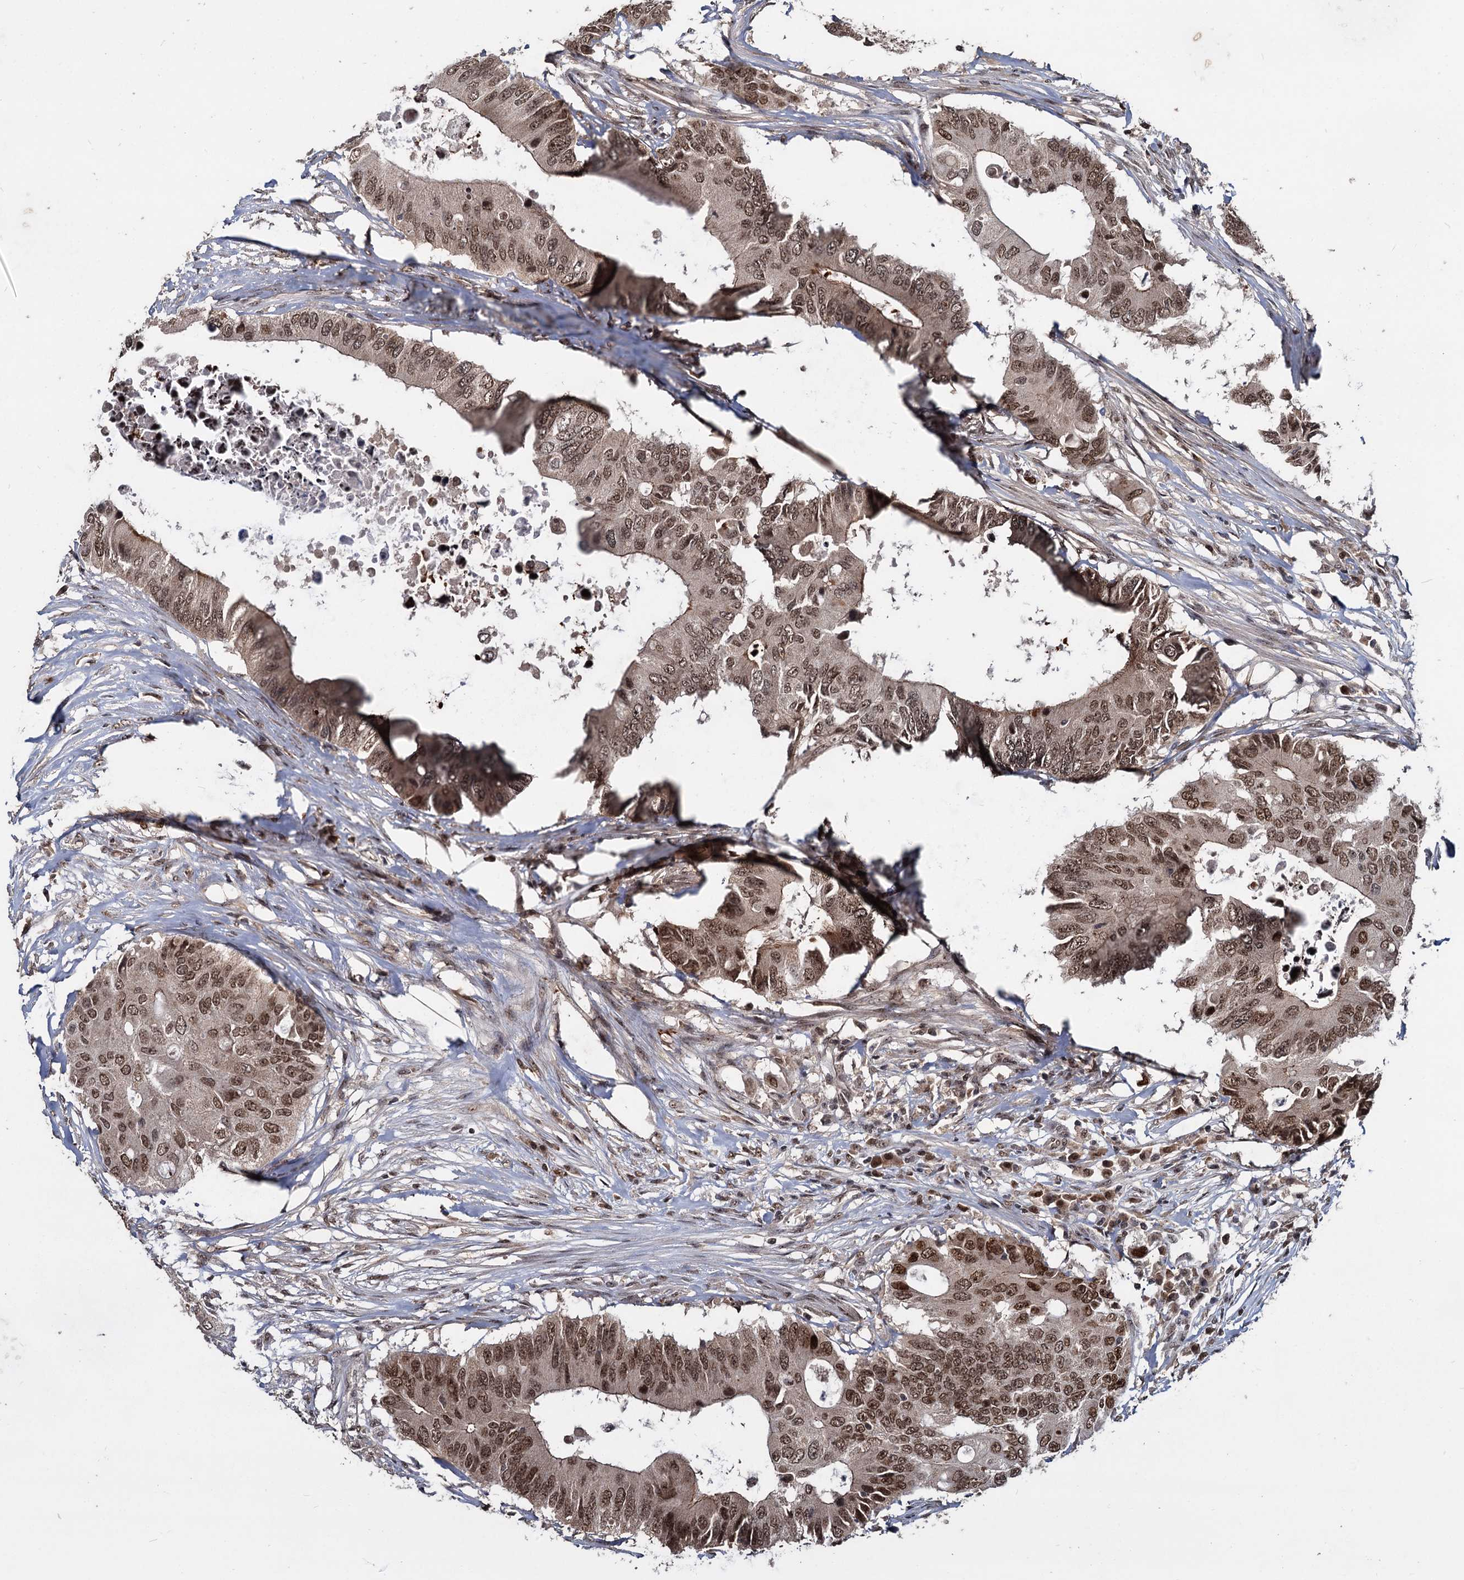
{"staining": {"intensity": "moderate", "quantity": ">75%", "location": "cytoplasmic/membranous,nuclear"}, "tissue": "colorectal cancer", "cell_type": "Tumor cells", "image_type": "cancer", "snomed": [{"axis": "morphology", "description": "Adenocarcinoma, NOS"}, {"axis": "topography", "description": "Colon"}], "caption": "Brown immunohistochemical staining in colorectal adenocarcinoma shows moderate cytoplasmic/membranous and nuclear expression in about >75% of tumor cells.", "gene": "FAM216B", "patient": {"sex": "male", "age": 71}}